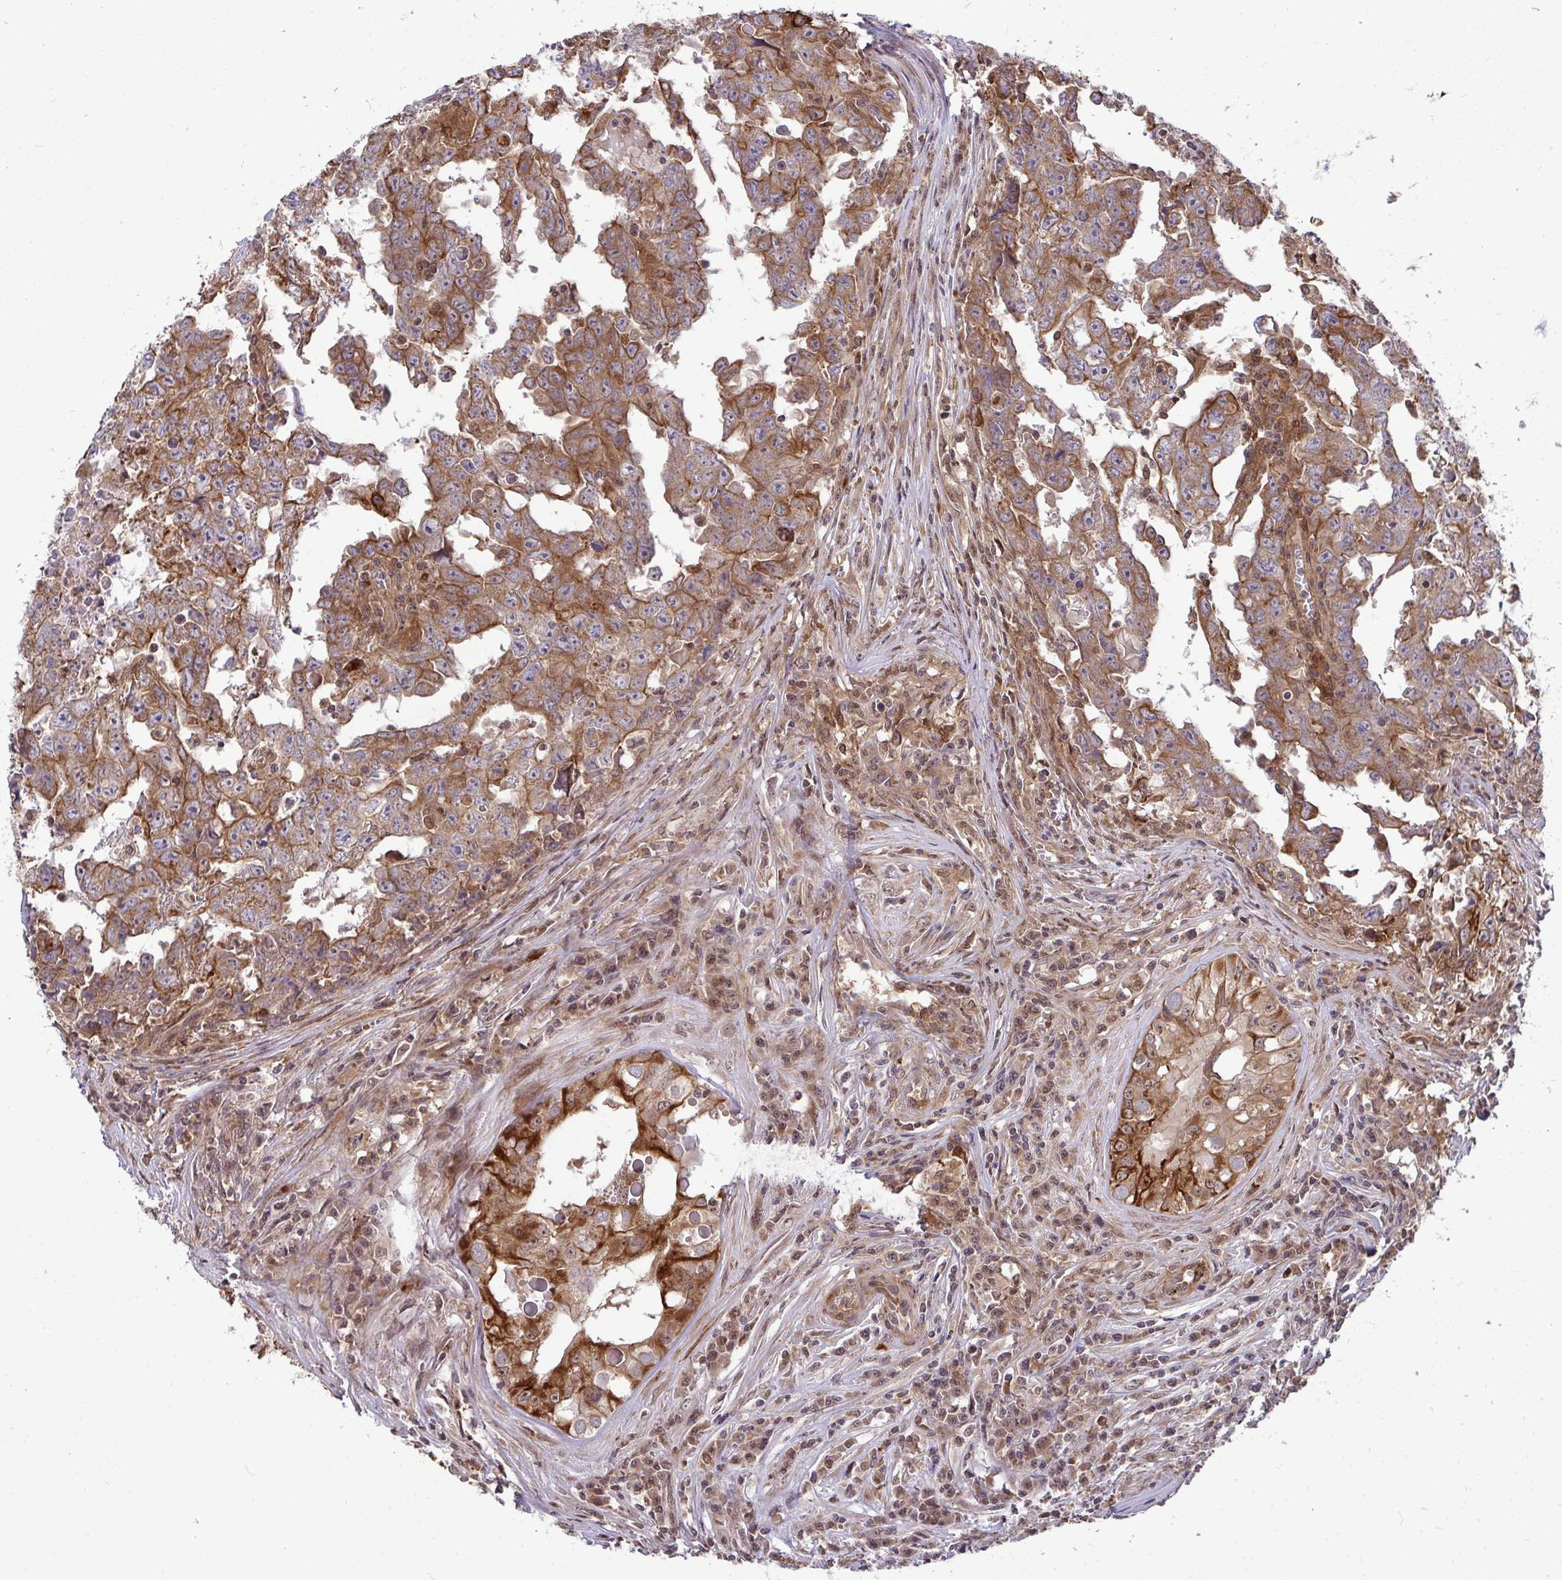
{"staining": {"intensity": "moderate", "quantity": ">75%", "location": "cytoplasmic/membranous"}, "tissue": "testis cancer", "cell_type": "Tumor cells", "image_type": "cancer", "snomed": [{"axis": "morphology", "description": "Carcinoma, Embryonal, NOS"}, {"axis": "topography", "description": "Testis"}], "caption": "Immunohistochemistry (IHC) of testis cancer shows medium levels of moderate cytoplasmic/membranous staining in about >75% of tumor cells. Immunohistochemistry (IHC) stains the protein in brown and the nuclei are stained blue.", "gene": "TRIM44", "patient": {"sex": "male", "age": 22}}